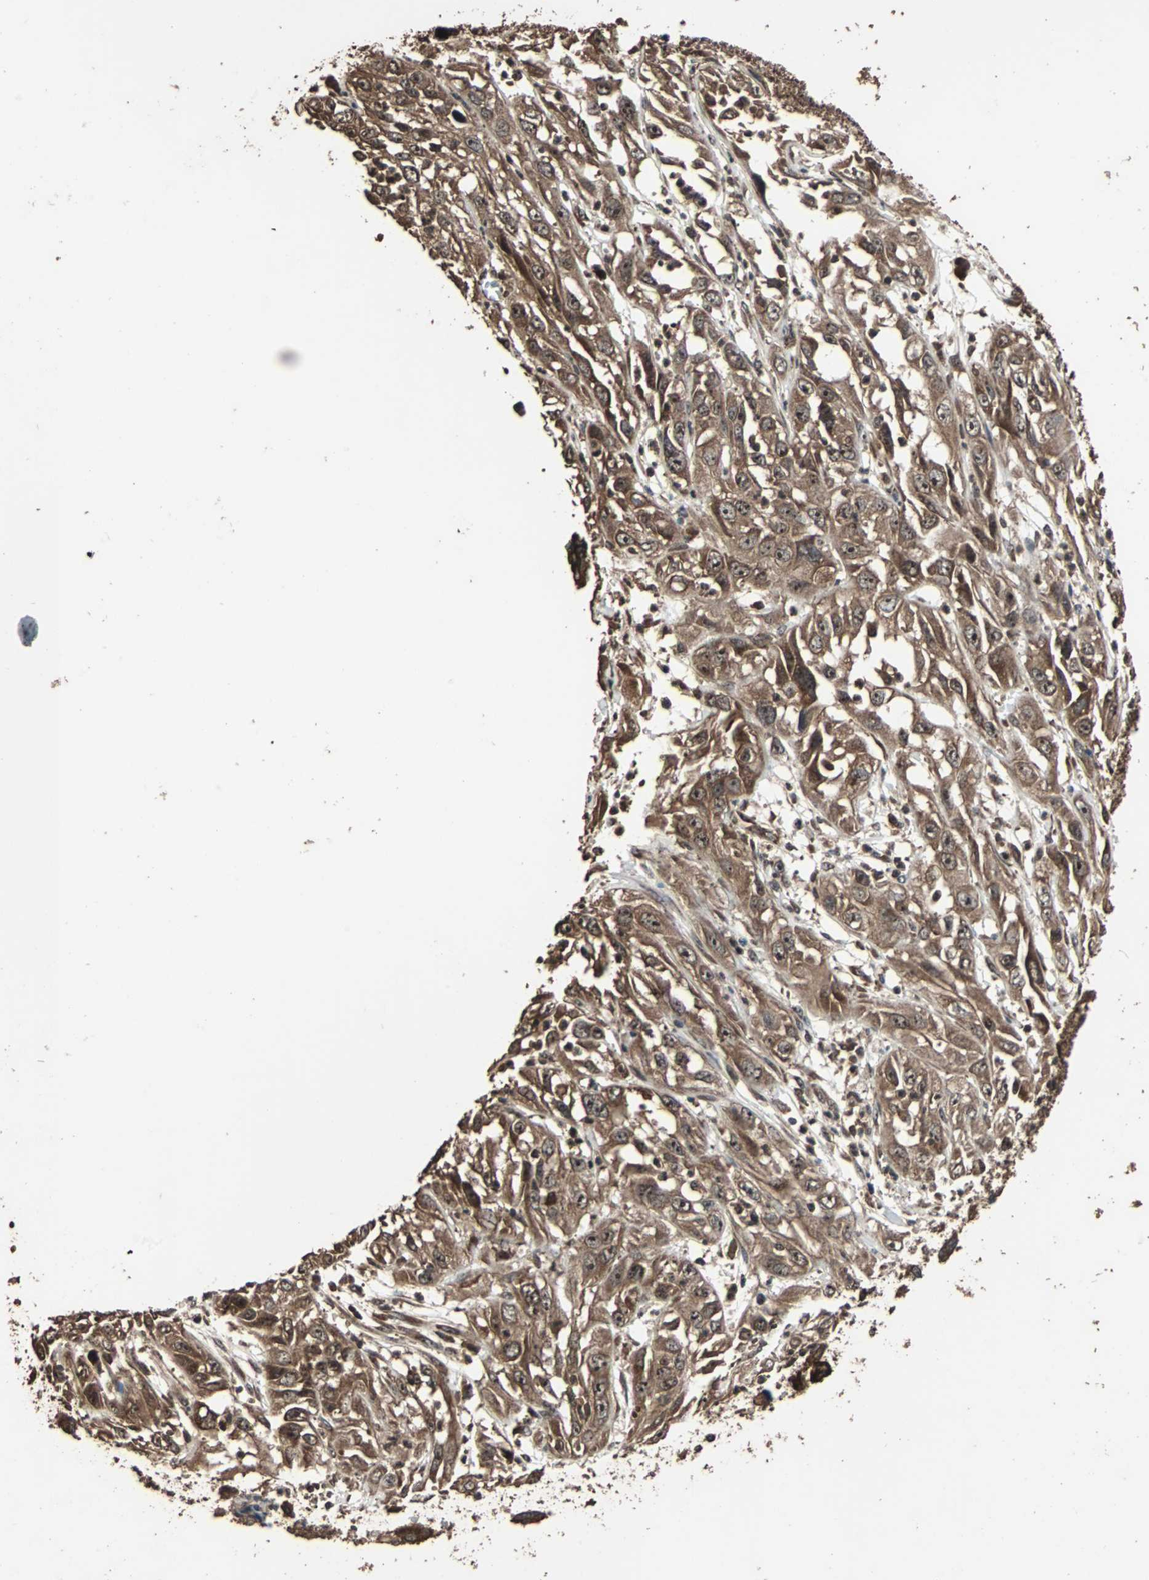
{"staining": {"intensity": "moderate", "quantity": ">75%", "location": "cytoplasmic/membranous"}, "tissue": "cervical cancer", "cell_type": "Tumor cells", "image_type": "cancer", "snomed": [{"axis": "morphology", "description": "Squamous cell carcinoma, NOS"}, {"axis": "topography", "description": "Cervix"}], "caption": "A brown stain shows moderate cytoplasmic/membranous staining of a protein in cervical cancer tumor cells.", "gene": "LAMTOR5", "patient": {"sex": "female", "age": 32}}